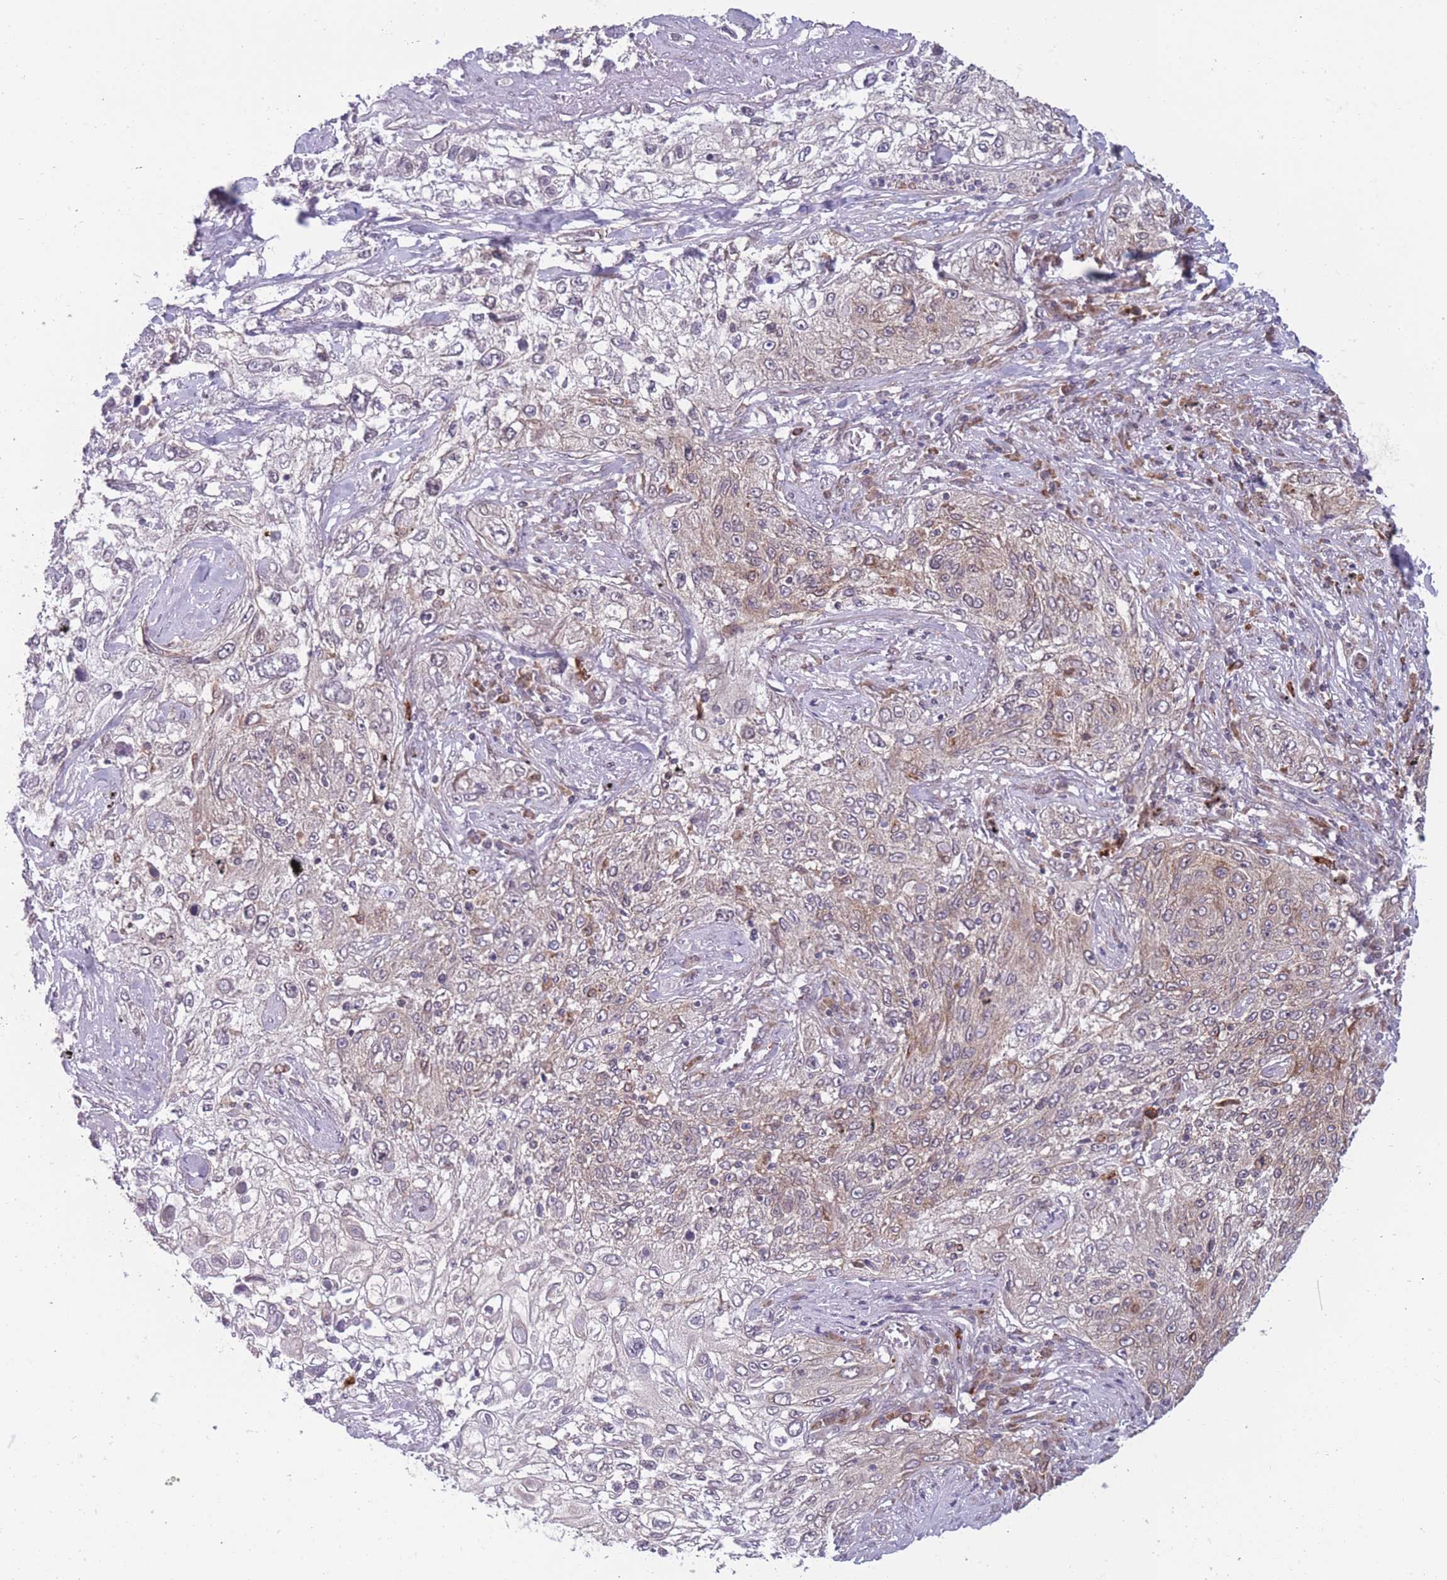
{"staining": {"intensity": "weak", "quantity": "25%-75%", "location": "cytoplasmic/membranous"}, "tissue": "lung cancer", "cell_type": "Tumor cells", "image_type": "cancer", "snomed": [{"axis": "morphology", "description": "Squamous cell carcinoma, NOS"}, {"axis": "topography", "description": "Lung"}], "caption": "Tumor cells display low levels of weak cytoplasmic/membranous positivity in approximately 25%-75% of cells in squamous cell carcinoma (lung). (DAB IHC, brown staining for protein, blue staining for nuclei).", "gene": "TMEM121", "patient": {"sex": "female", "age": 69}}